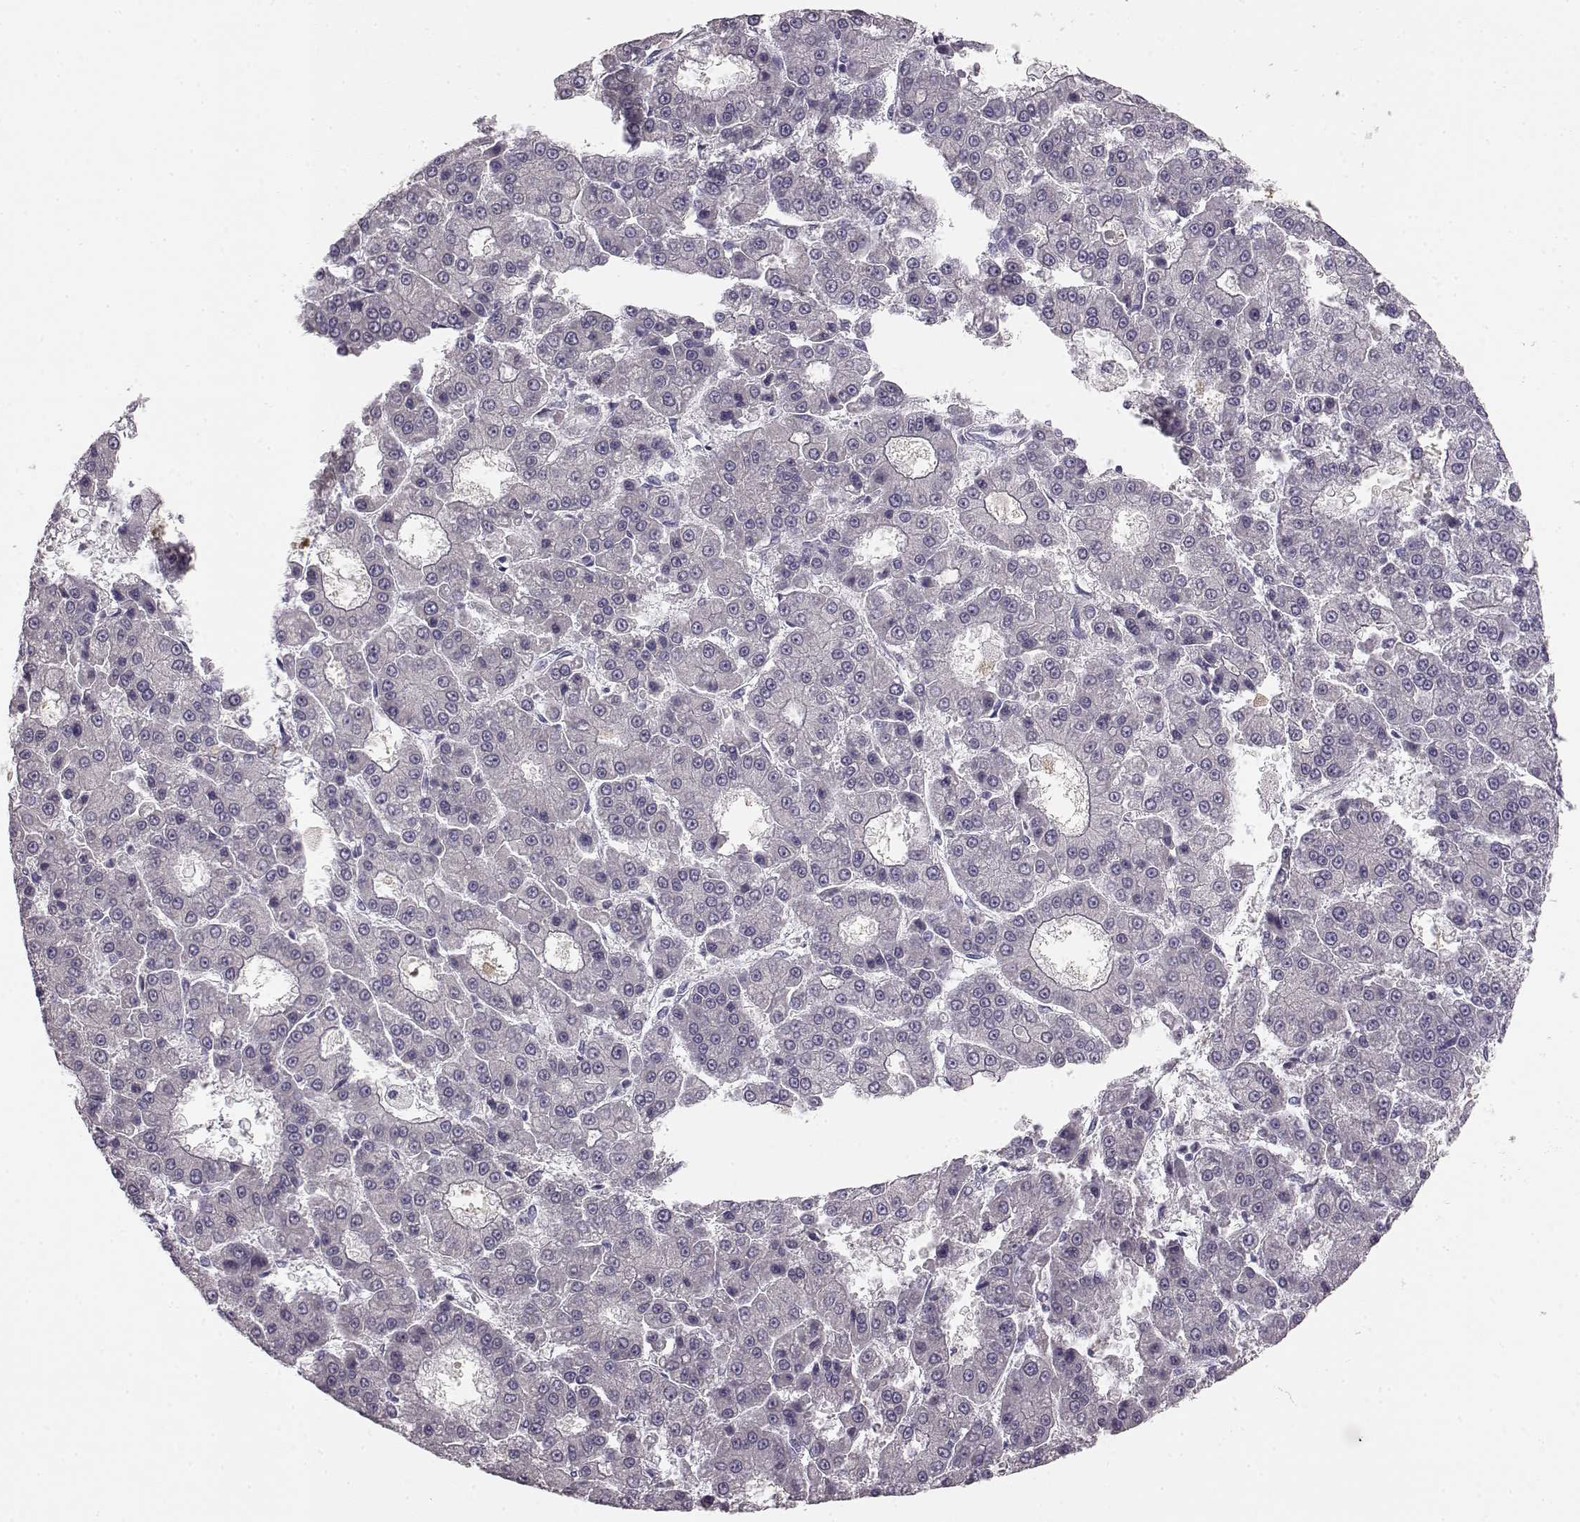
{"staining": {"intensity": "negative", "quantity": "none", "location": "none"}, "tissue": "liver cancer", "cell_type": "Tumor cells", "image_type": "cancer", "snomed": [{"axis": "morphology", "description": "Carcinoma, Hepatocellular, NOS"}, {"axis": "topography", "description": "Liver"}], "caption": "High power microscopy photomicrograph of an immunohistochemistry photomicrograph of liver cancer (hepatocellular carcinoma), revealing no significant positivity in tumor cells.", "gene": "BFSP2", "patient": {"sex": "male", "age": 70}}